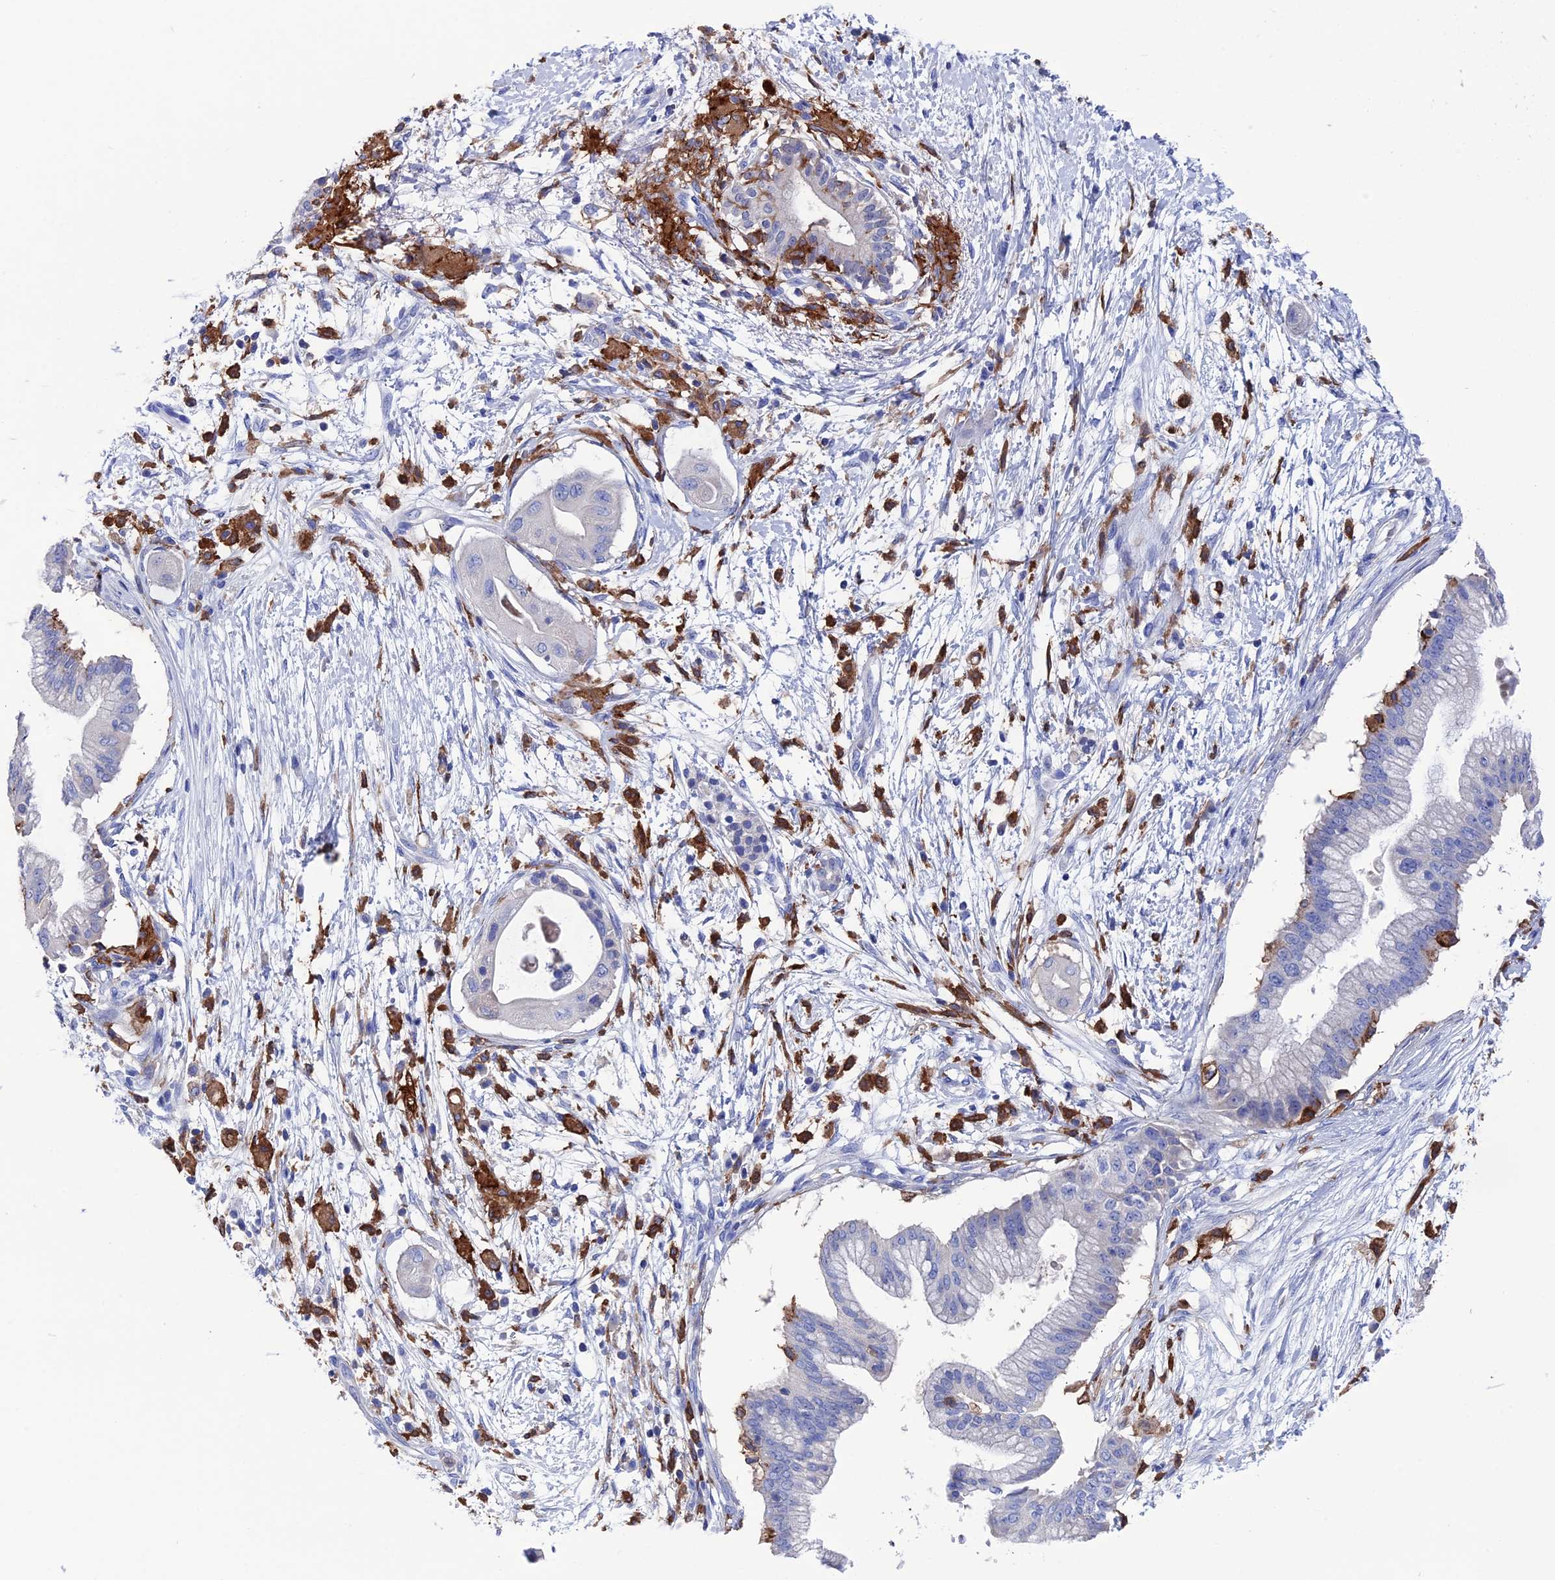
{"staining": {"intensity": "negative", "quantity": "none", "location": "none"}, "tissue": "pancreatic cancer", "cell_type": "Tumor cells", "image_type": "cancer", "snomed": [{"axis": "morphology", "description": "Adenocarcinoma, NOS"}, {"axis": "topography", "description": "Pancreas"}], "caption": "The photomicrograph demonstrates no staining of tumor cells in pancreatic cancer.", "gene": "TYROBP", "patient": {"sex": "male", "age": 68}}